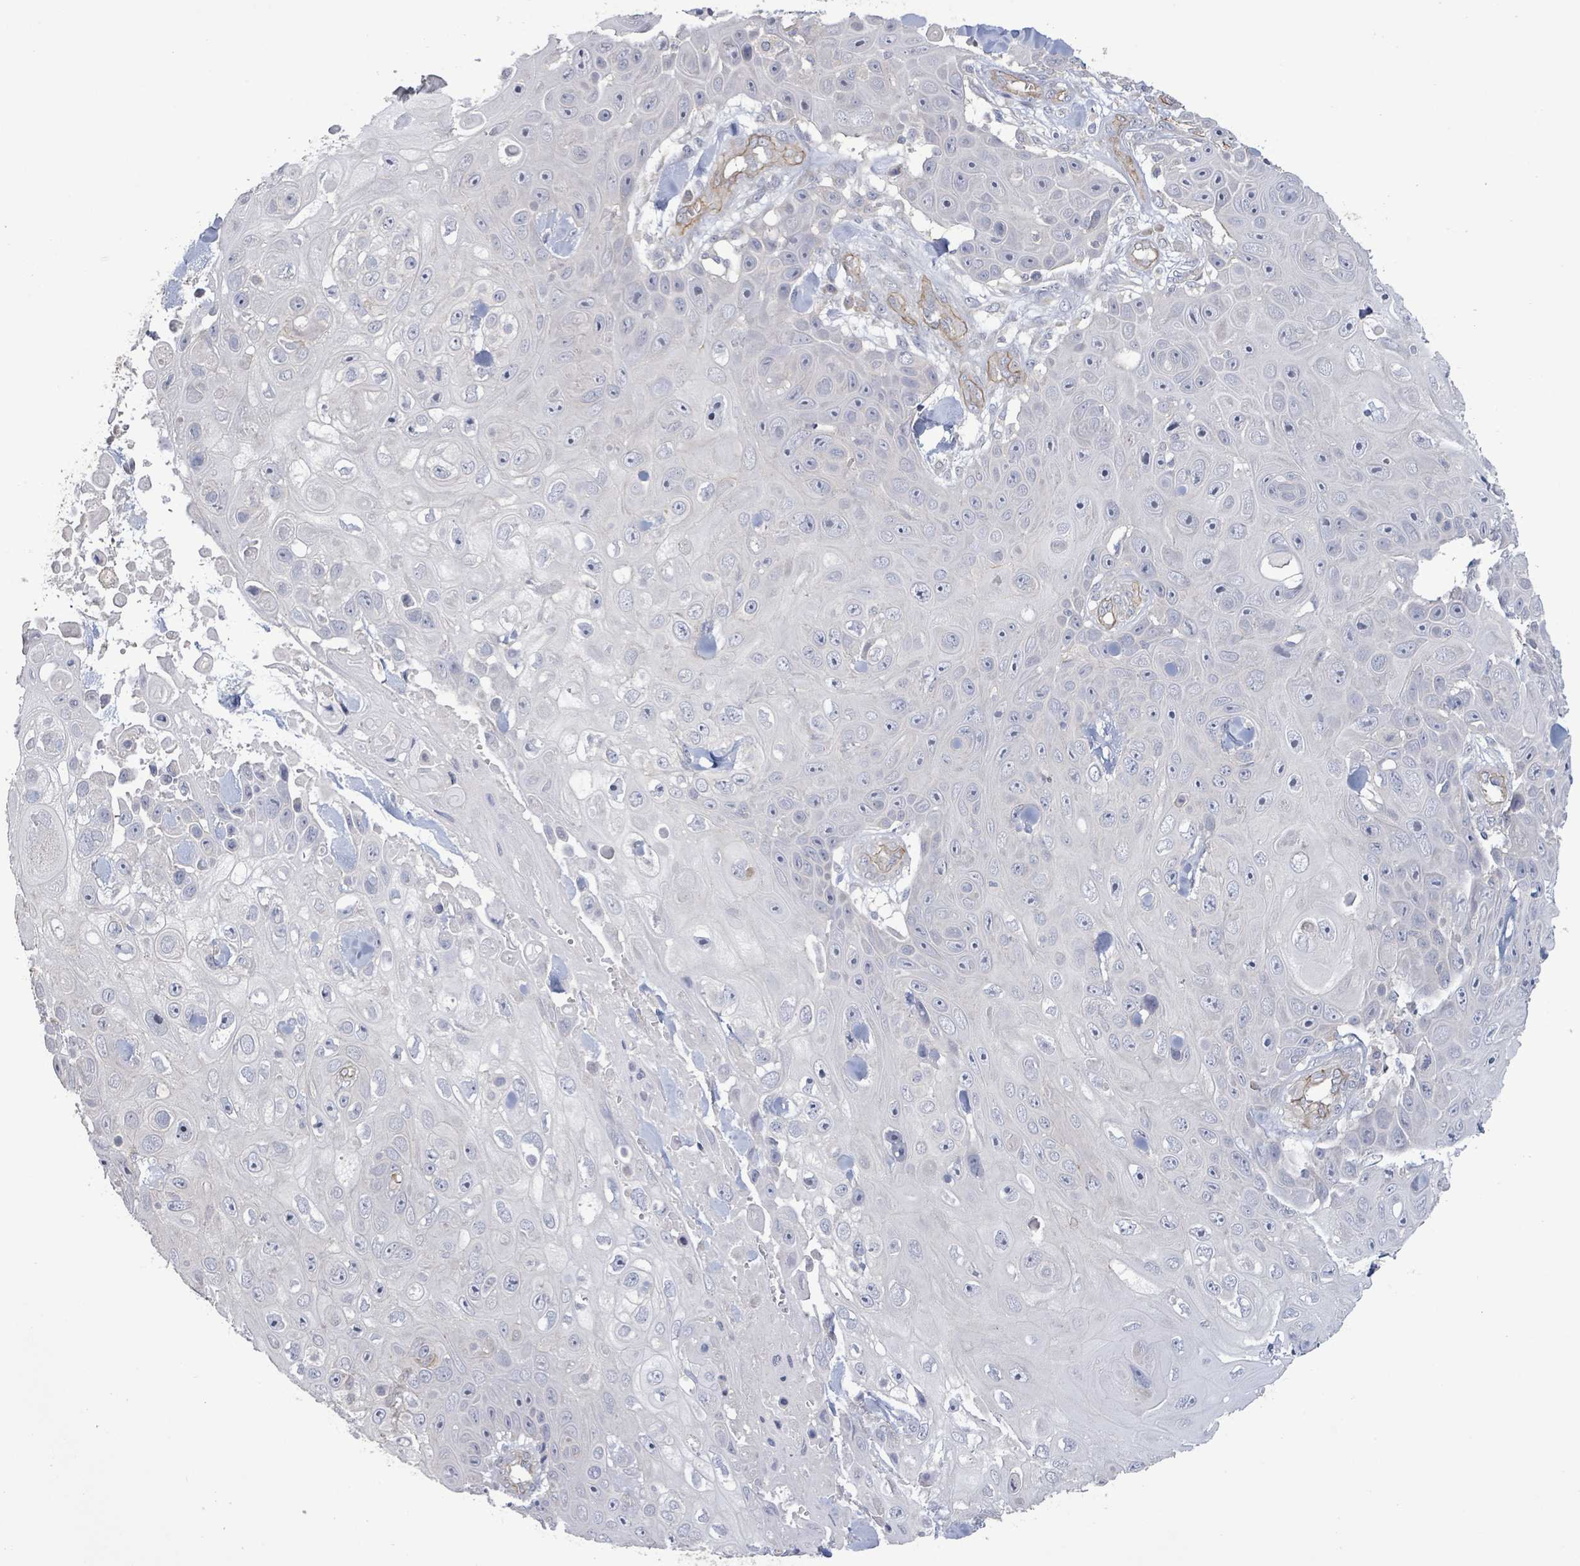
{"staining": {"intensity": "negative", "quantity": "none", "location": "none"}, "tissue": "skin cancer", "cell_type": "Tumor cells", "image_type": "cancer", "snomed": [{"axis": "morphology", "description": "Squamous cell carcinoma, NOS"}, {"axis": "topography", "description": "Skin"}], "caption": "Squamous cell carcinoma (skin) was stained to show a protein in brown. There is no significant positivity in tumor cells.", "gene": "KANK3", "patient": {"sex": "male", "age": 82}}